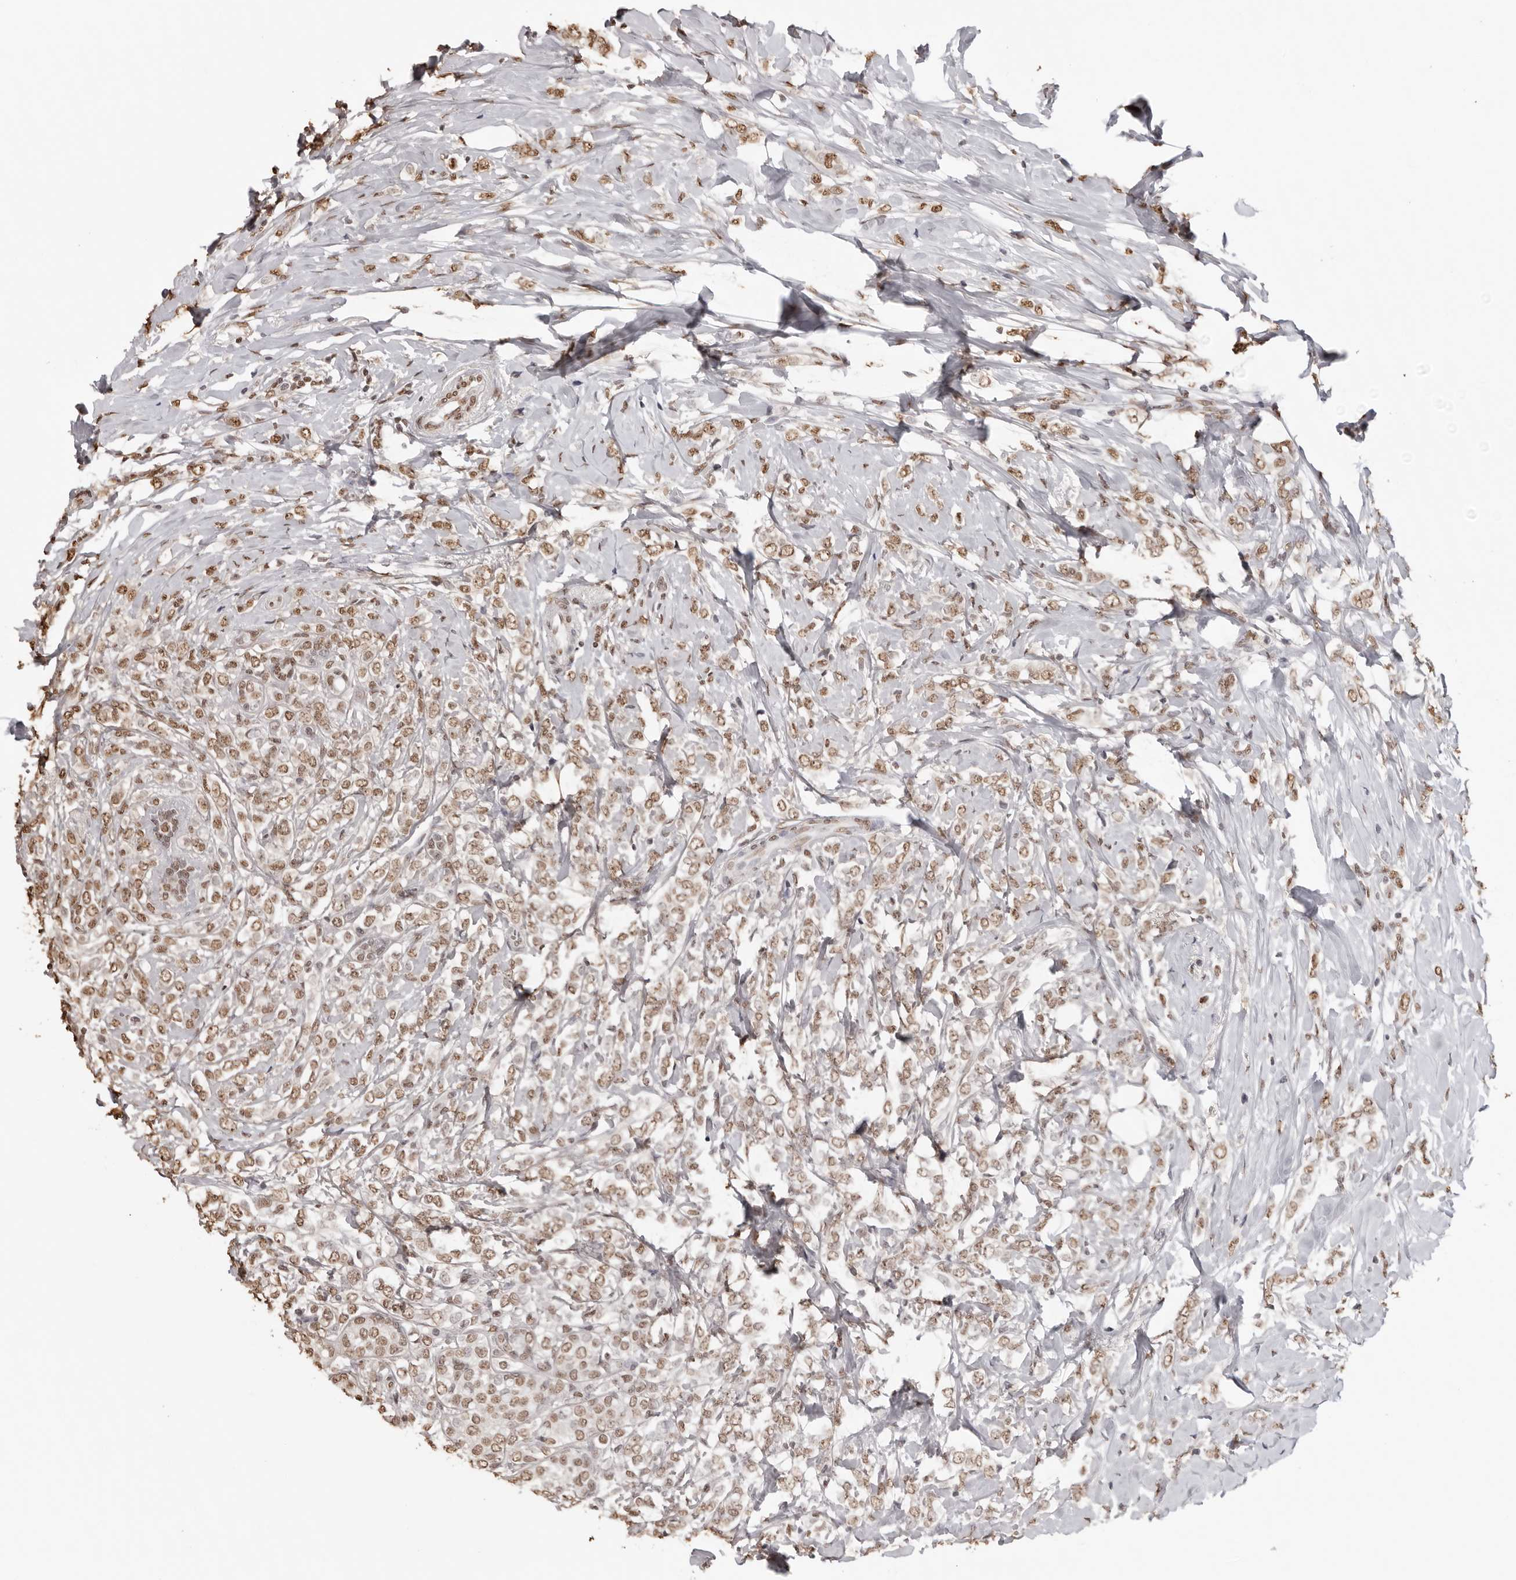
{"staining": {"intensity": "moderate", "quantity": ">75%", "location": "nuclear"}, "tissue": "breast cancer", "cell_type": "Tumor cells", "image_type": "cancer", "snomed": [{"axis": "morphology", "description": "Normal tissue, NOS"}, {"axis": "morphology", "description": "Lobular carcinoma"}, {"axis": "topography", "description": "Breast"}], "caption": "An IHC image of neoplastic tissue is shown. Protein staining in brown labels moderate nuclear positivity in breast cancer within tumor cells.", "gene": "OLIG3", "patient": {"sex": "female", "age": 47}}